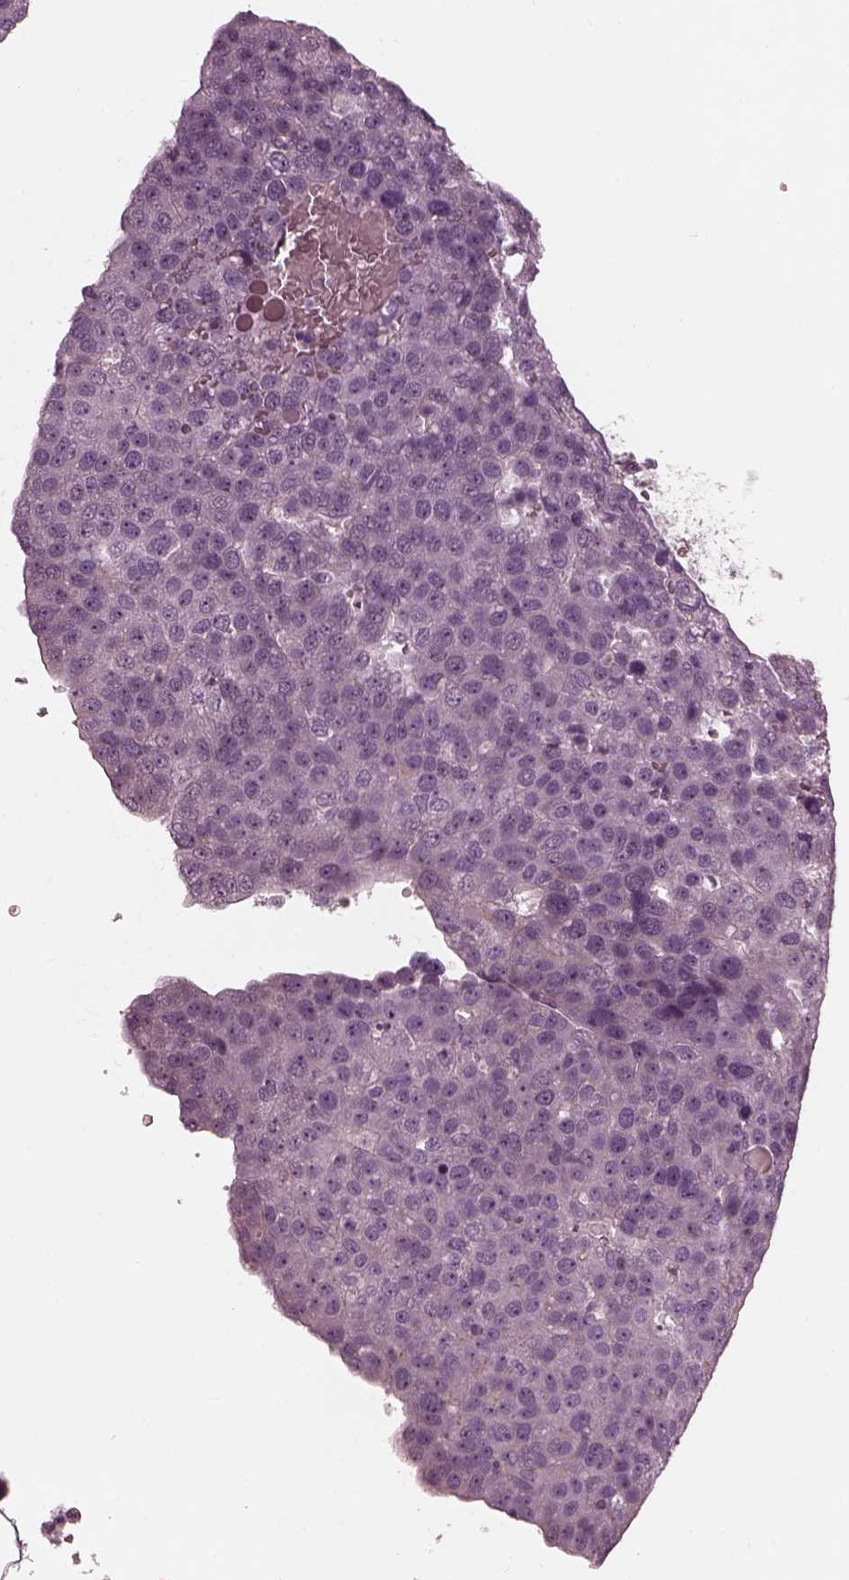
{"staining": {"intensity": "negative", "quantity": "none", "location": "none"}, "tissue": "pancreatic cancer", "cell_type": "Tumor cells", "image_type": "cancer", "snomed": [{"axis": "morphology", "description": "Adenocarcinoma, NOS"}, {"axis": "topography", "description": "Pancreas"}], "caption": "Immunohistochemical staining of adenocarcinoma (pancreatic) exhibits no significant staining in tumor cells. Brightfield microscopy of immunohistochemistry (IHC) stained with DAB (3,3'-diaminobenzidine) (brown) and hematoxylin (blue), captured at high magnification.", "gene": "KIF6", "patient": {"sex": "female", "age": 61}}